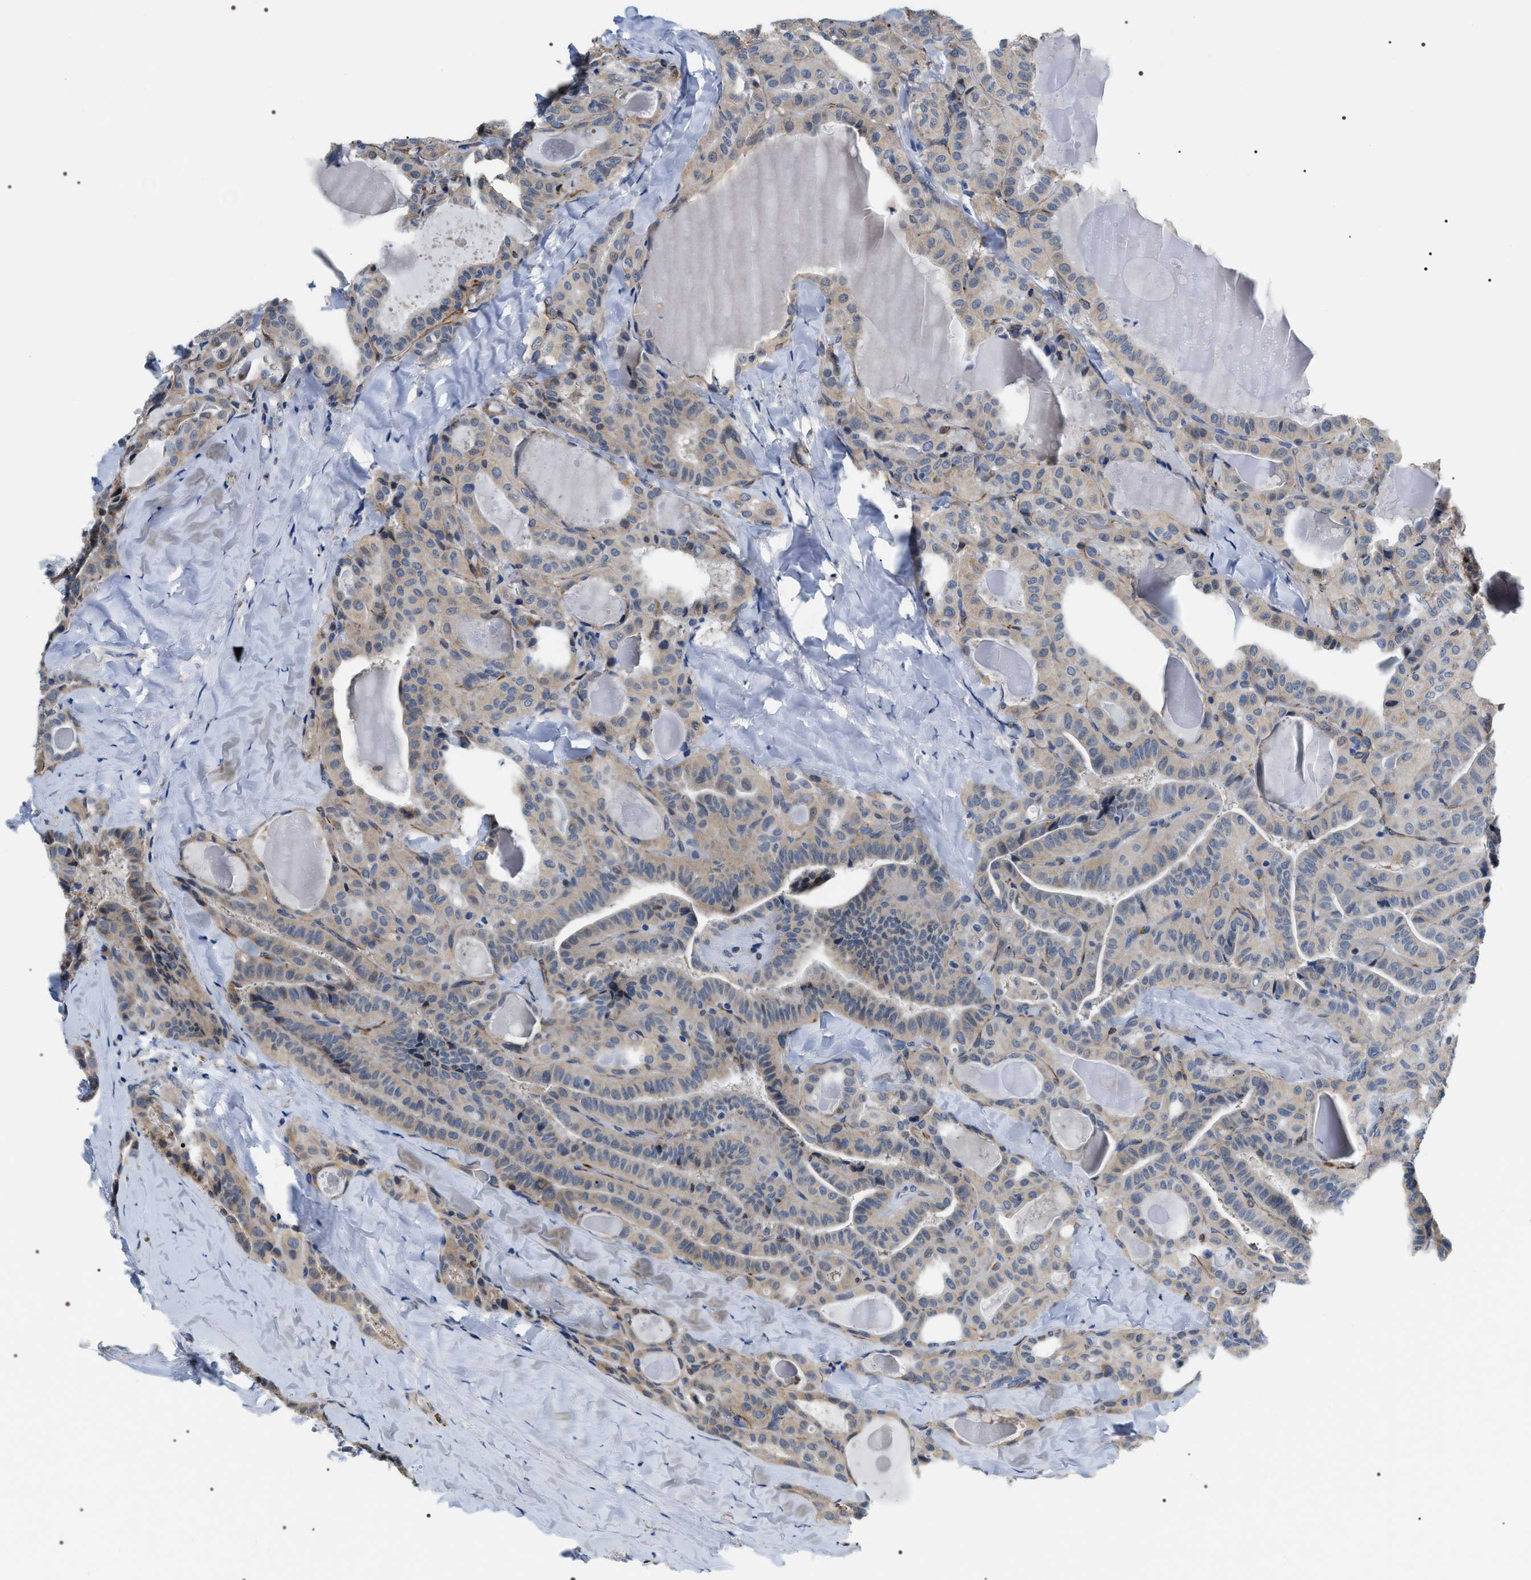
{"staining": {"intensity": "weak", "quantity": "<25%", "location": "cytoplasmic/membranous"}, "tissue": "thyroid cancer", "cell_type": "Tumor cells", "image_type": "cancer", "snomed": [{"axis": "morphology", "description": "Papillary adenocarcinoma, NOS"}, {"axis": "topography", "description": "Thyroid gland"}], "caption": "This is a image of immunohistochemistry staining of thyroid cancer, which shows no positivity in tumor cells. Brightfield microscopy of immunohistochemistry (IHC) stained with DAB (3,3'-diaminobenzidine) (brown) and hematoxylin (blue), captured at high magnification.", "gene": "PKD1L1", "patient": {"sex": "male", "age": 77}}